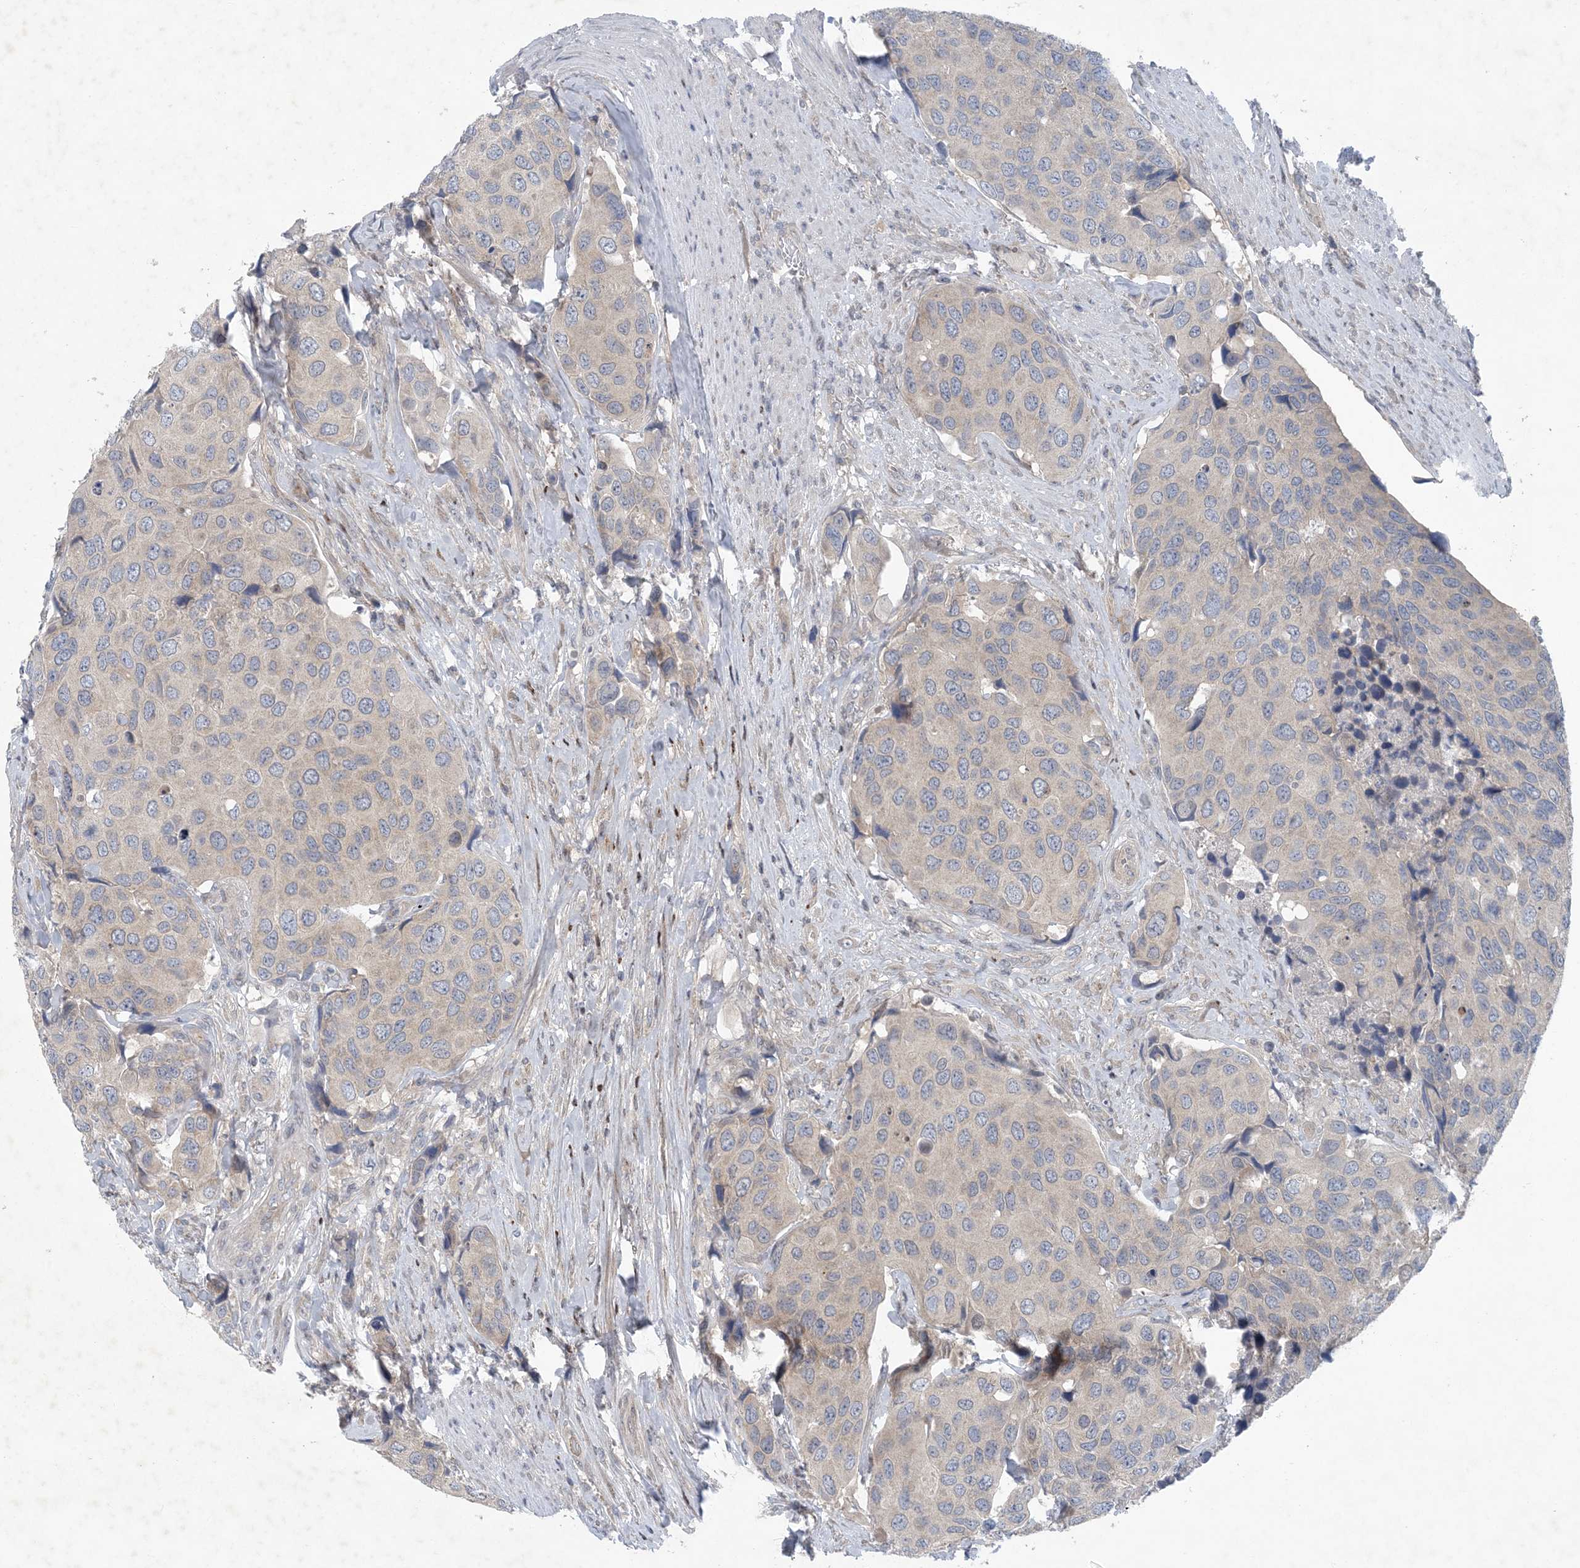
{"staining": {"intensity": "negative", "quantity": "none", "location": "none"}, "tissue": "urothelial cancer", "cell_type": "Tumor cells", "image_type": "cancer", "snomed": [{"axis": "morphology", "description": "Urothelial carcinoma, High grade"}, {"axis": "topography", "description": "Urinary bladder"}], "caption": "IHC image of urothelial cancer stained for a protein (brown), which displays no expression in tumor cells.", "gene": "HIKESHI", "patient": {"sex": "male", "age": 74}}